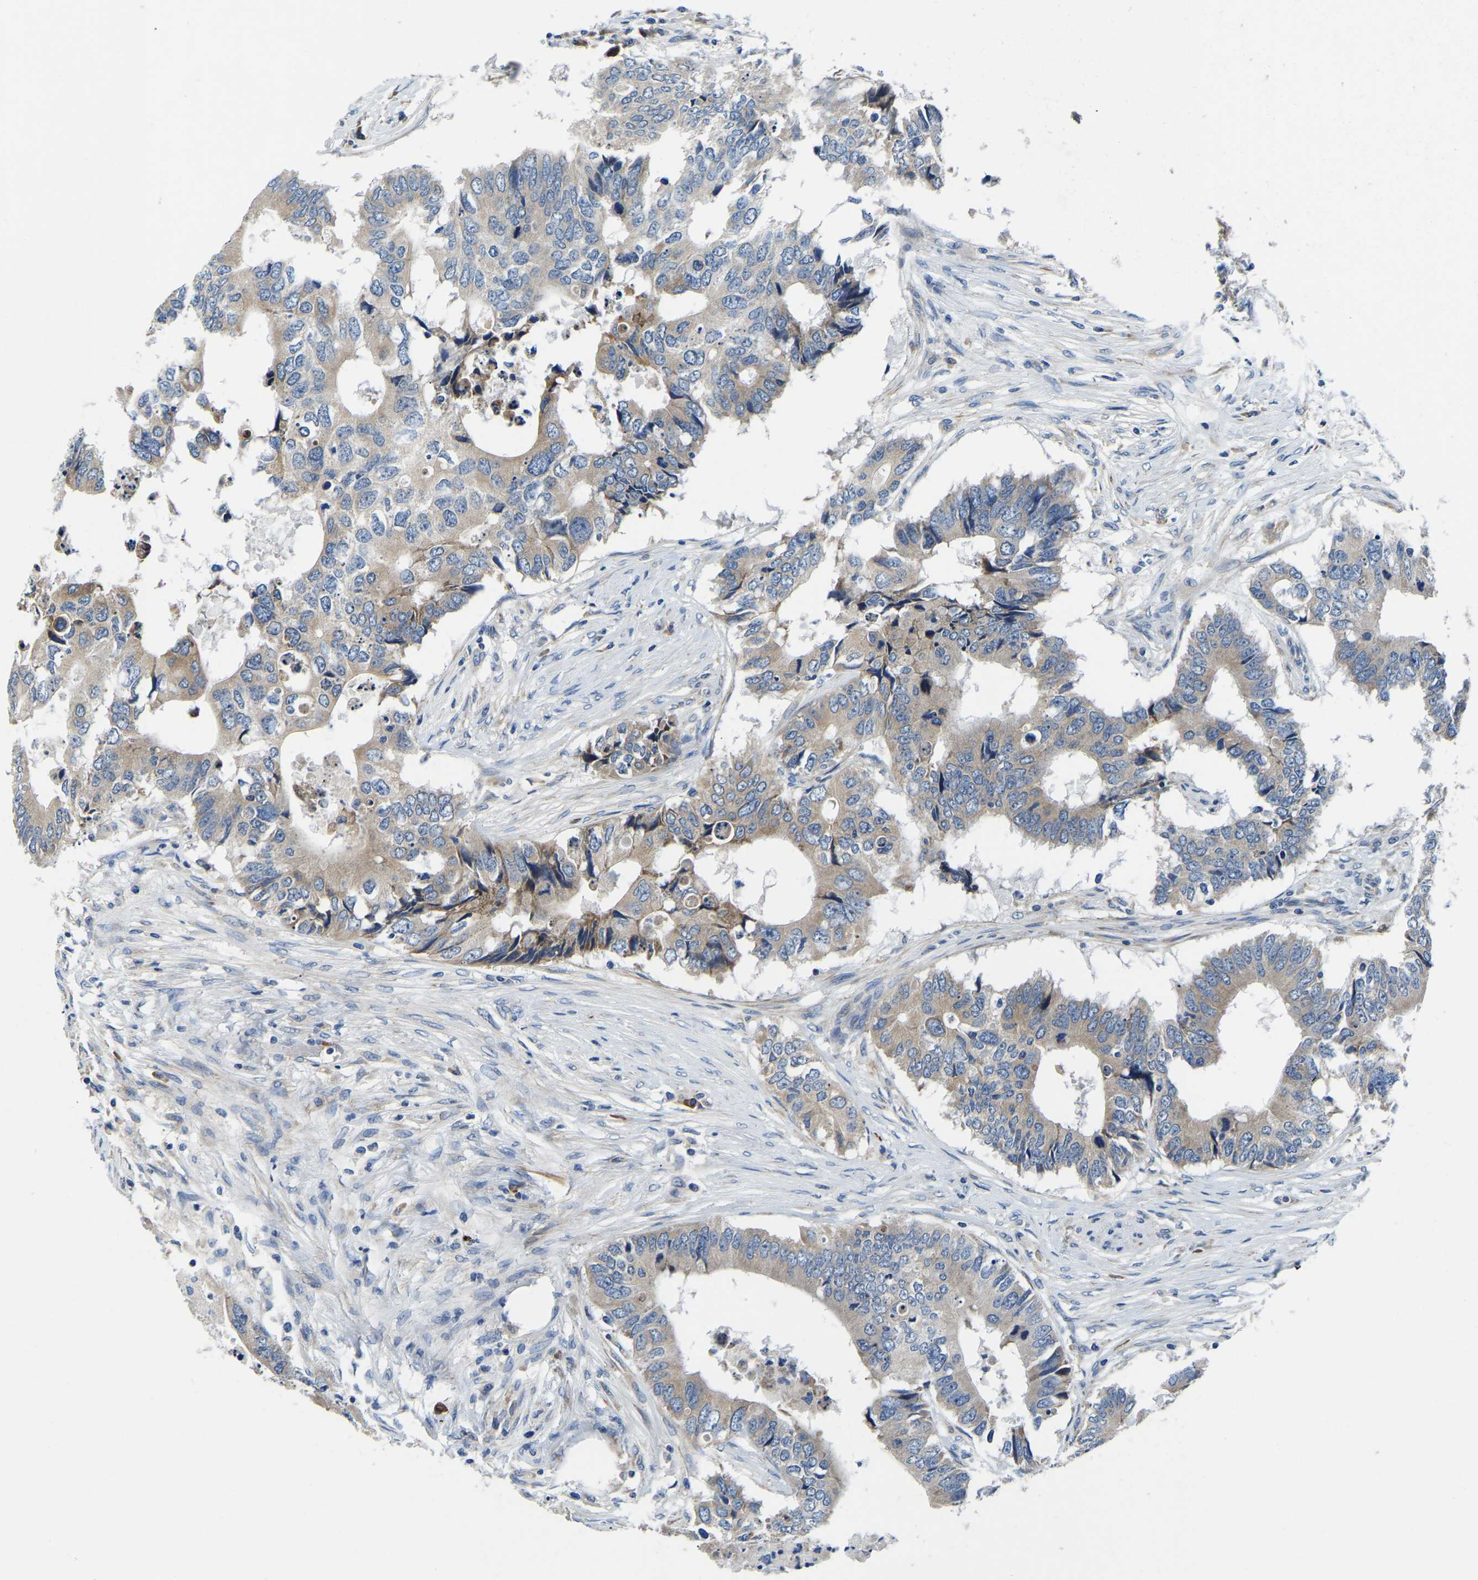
{"staining": {"intensity": "moderate", "quantity": "25%-75%", "location": "cytoplasmic/membranous"}, "tissue": "colorectal cancer", "cell_type": "Tumor cells", "image_type": "cancer", "snomed": [{"axis": "morphology", "description": "Adenocarcinoma, NOS"}, {"axis": "topography", "description": "Colon"}], "caption": "The immunohistochemical stain shows moderate cytoplasmic/membranous staining in tumor cells of adenocarcinoma (colorectal) tissue. Nuclei are stained in blue.", "gene": "LIAS", "patient": {"sex": "male", "age": 71}}